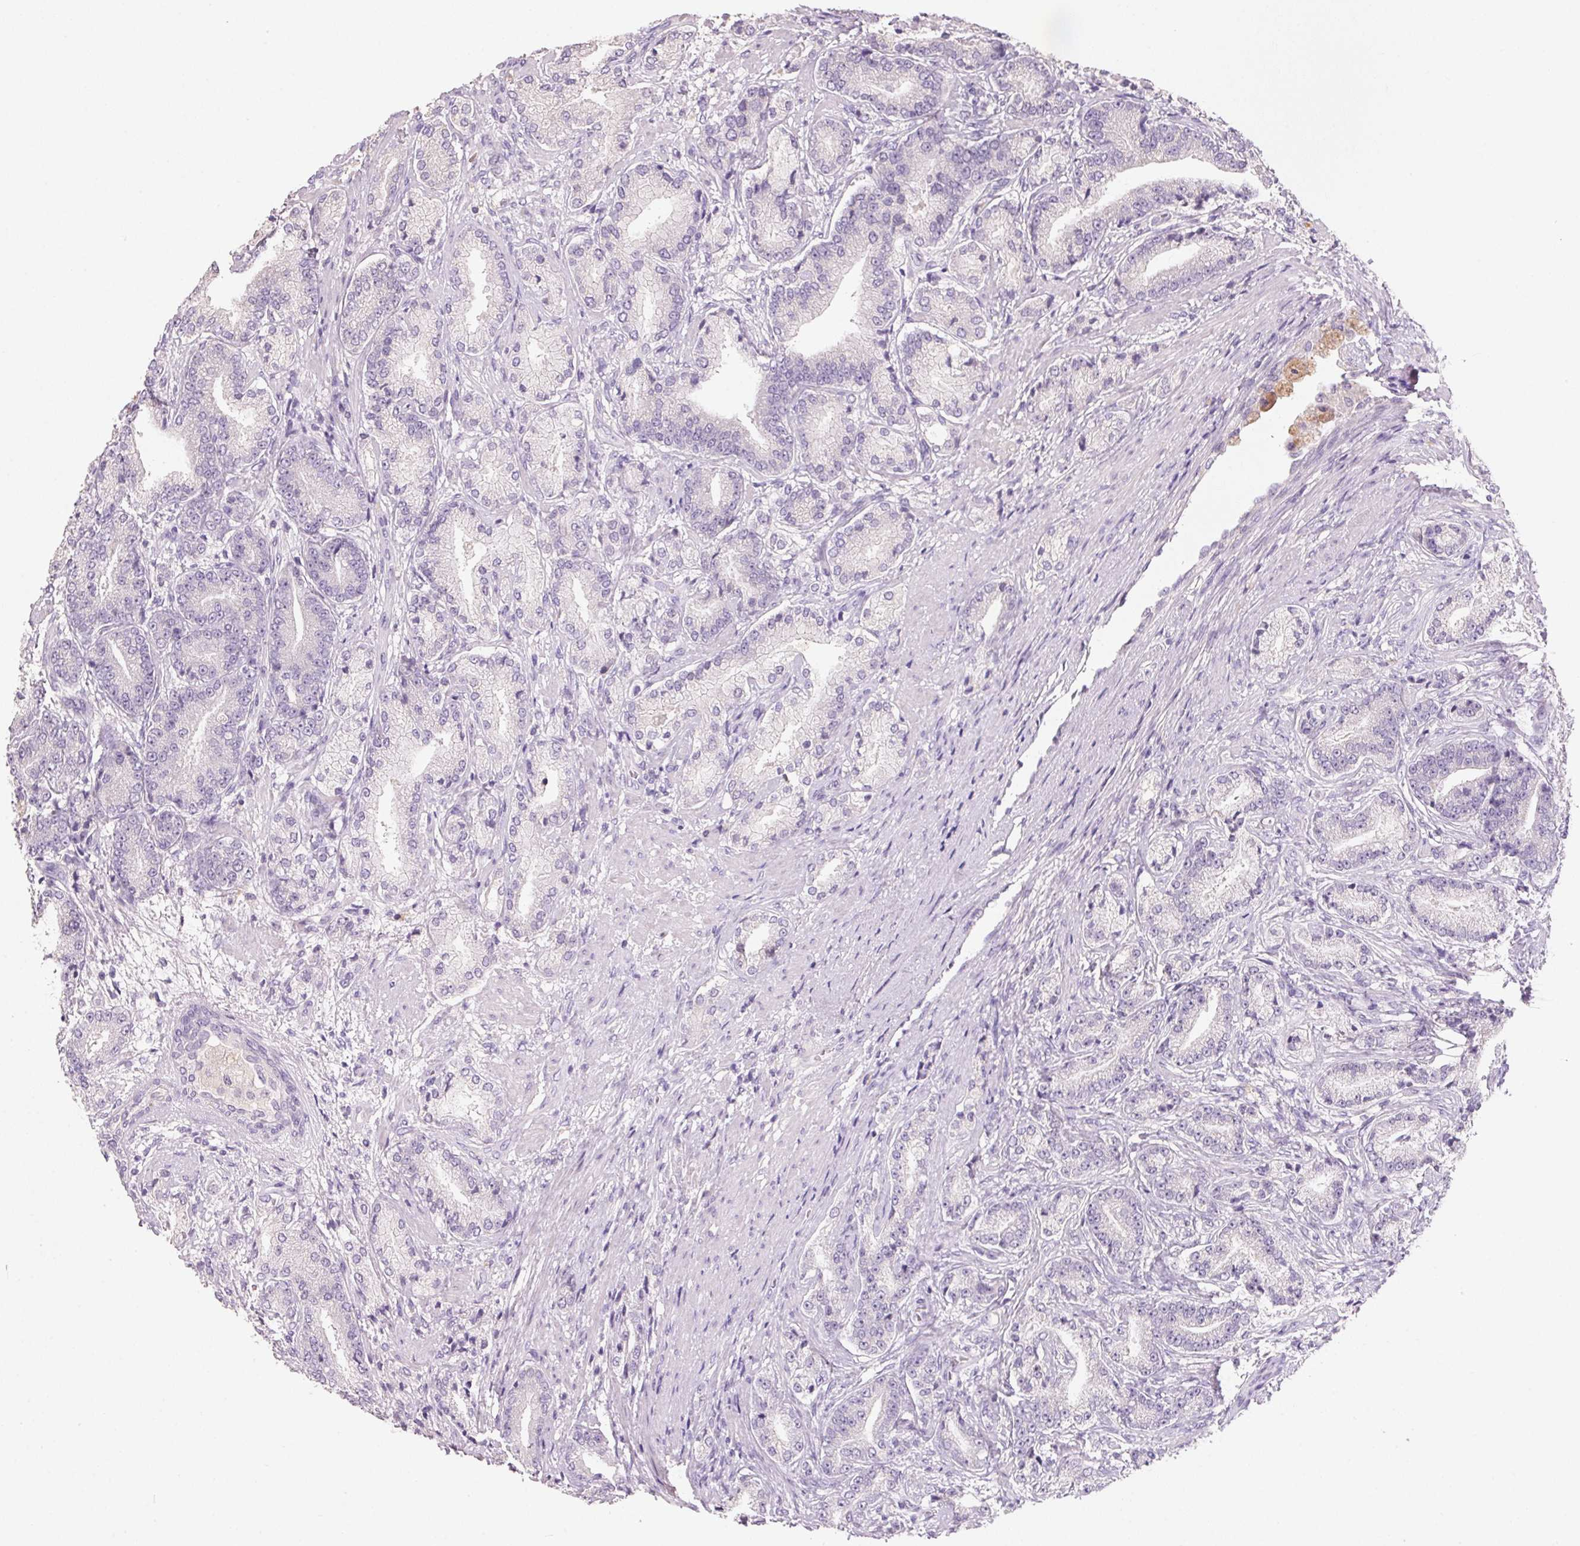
{"staining": {"intensity": "negative", "quantity": "none", "location": "none"}, "tissue": "prostate cancer", "cell_type": "Tumor cells", "image_type": "cancer", "snomed": [{"axis": "morphology", "description": "Adenocarcinoma, High grade"}, {"axis": "topography", "description": "Prostate and seminal vesicle, NOS"}], "caption": "A high-resolution histopathology image shows immunohistochemistry staining of prostate cancer, which displays no significant staining in tumor cells.", "gene": "HSD17B1", "patient": {"sex": "male", "age": 61}}